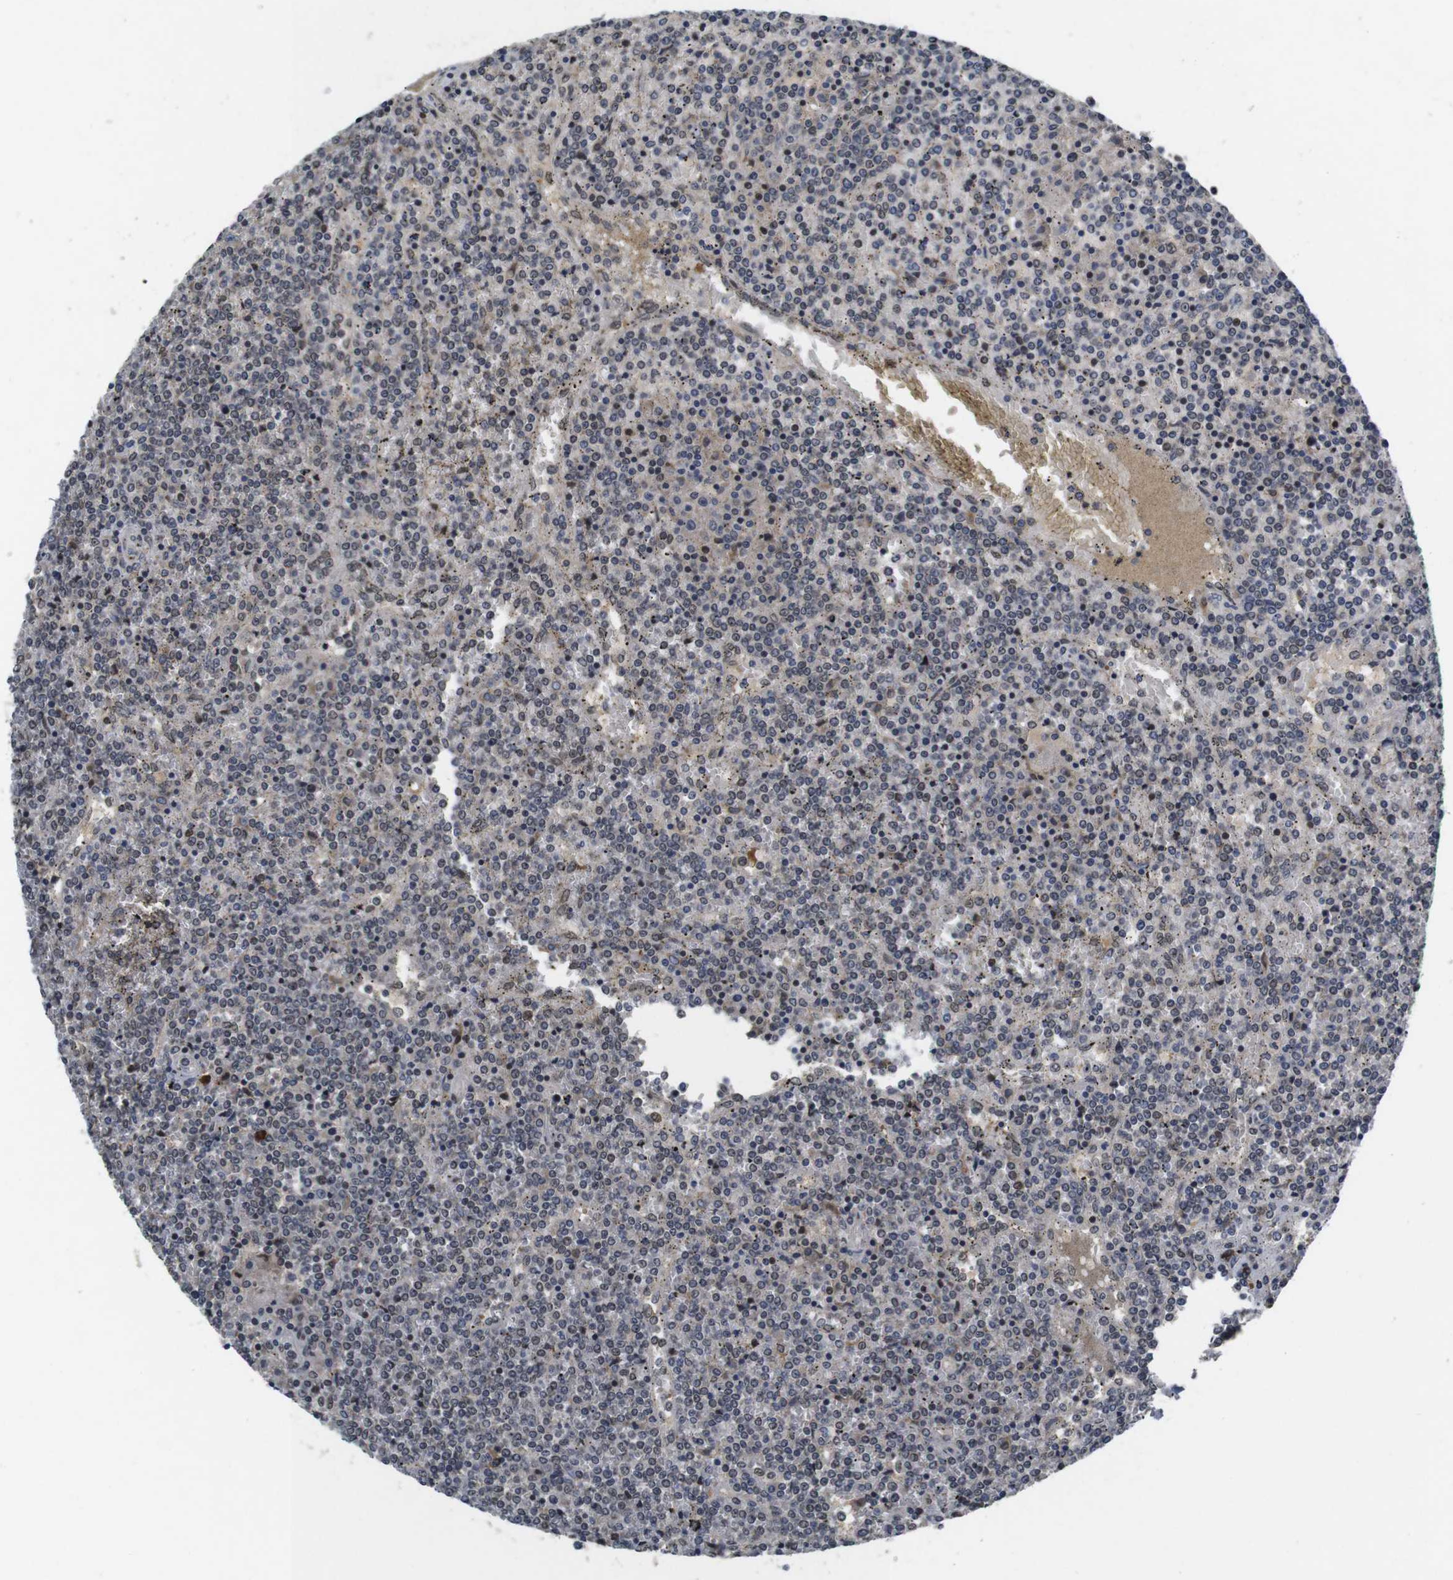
{"staining": {"intensity": "weak", "quantity": "<25%", "location": "nuclear"}, "tissue": "lymphoma", "cell_type": "Tumor cells", "image_type": "cancer", "snomed": [{"axis": "morphology", "description": "Malignant lymphoma, non-Hodgkin's type, Low grade"}, {"axis": "topography", "description": "Spleen"}], "caption": "A photomicrograph of lymphoma stained for a protein reveals no brown staining in tumor cells. The staining was performed using DAB to visualize the protein expression in brown, while the nuclei were stained in blue with hematoxylin (Magnification: 20x).", "gene": "ZBTB46", "patient": {"sex": "female", "age": 19}}